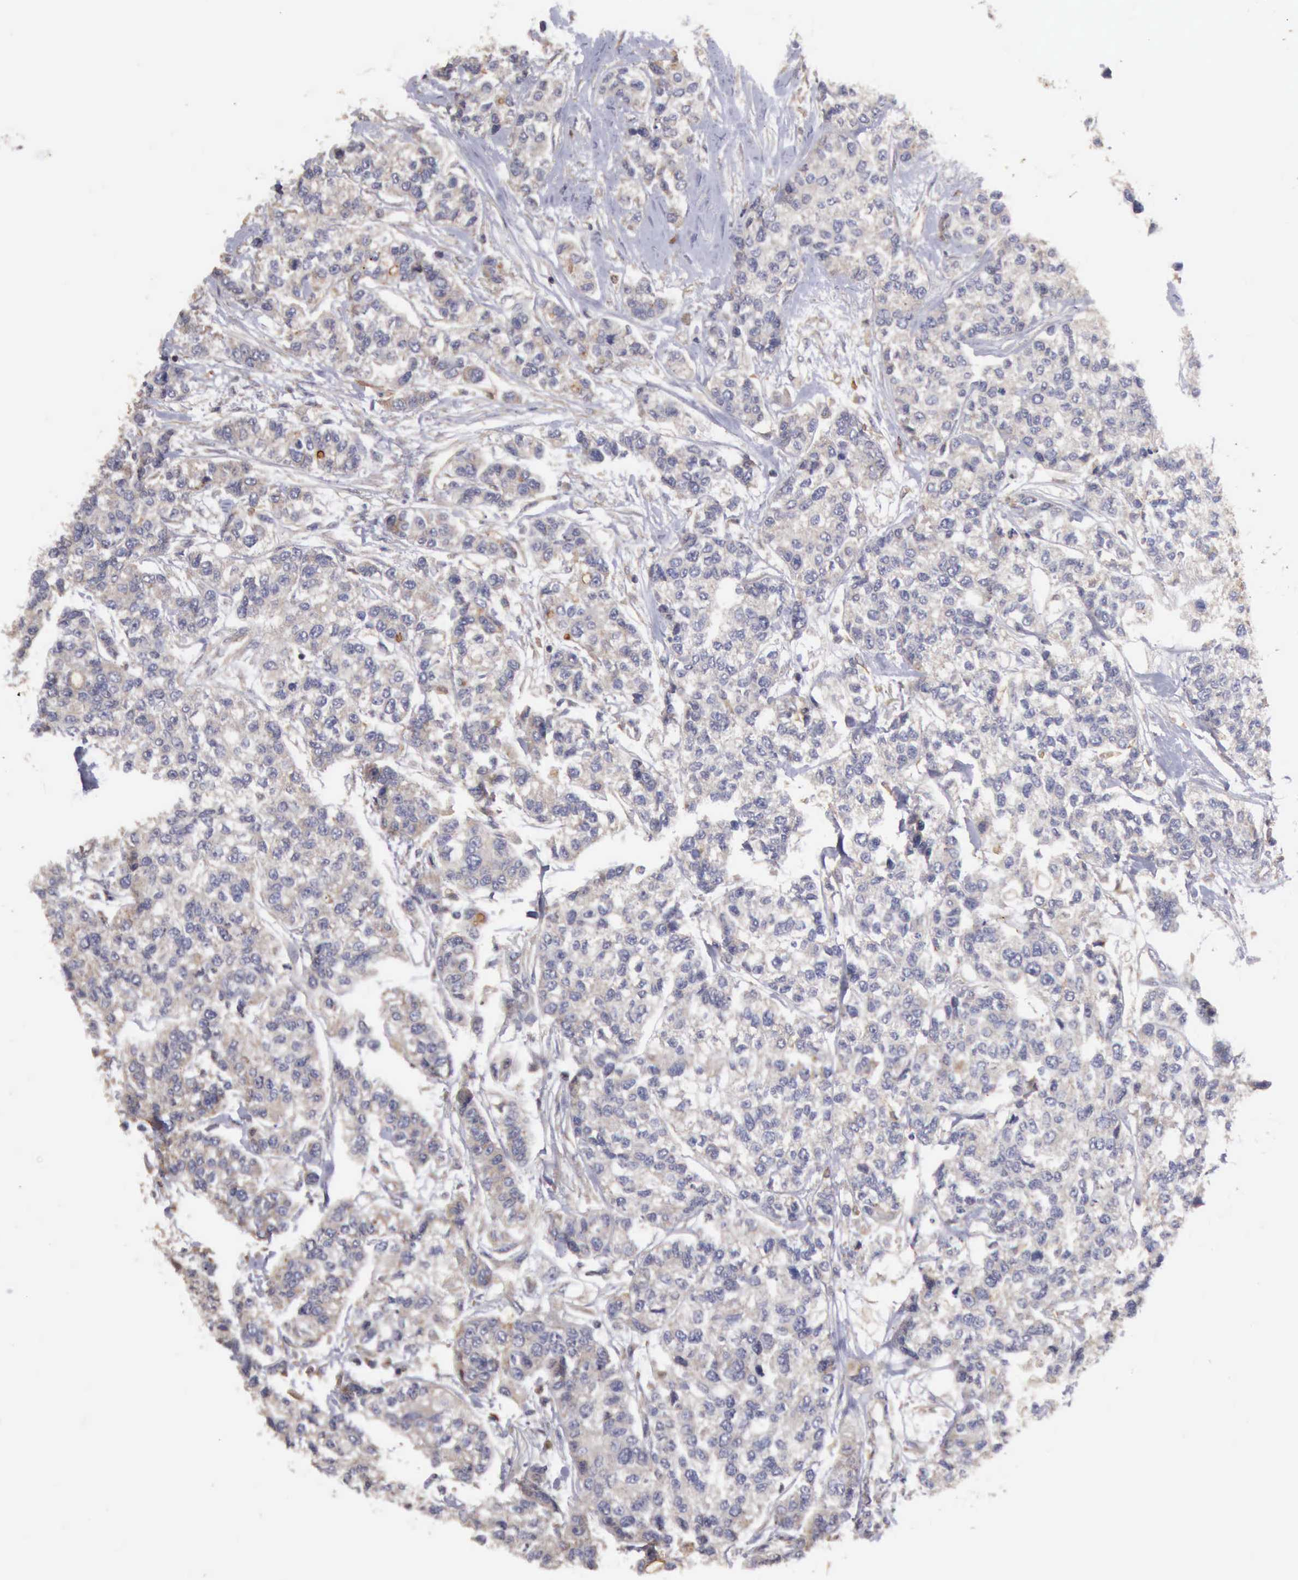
{"staining": {"intensity": "negative", "quantity": "none", "location": "none"}, "tissue": "breast cancer", "cell_type": "Tumor cells", "image_type": "cancer", "snomed": [{"axis": "morphology", "description": "Duct carcinoma"}, {"axis": "topography", "description": "Breast"}], "caption": "DAB (3,3'-diaminobenzidine) immunohistochemical staining of human invasive ductal carcinoma (breast) displays no significant positivity in tumor cells.", "gene": "BMX", "patient": {"sex": "female", "age": 51}}